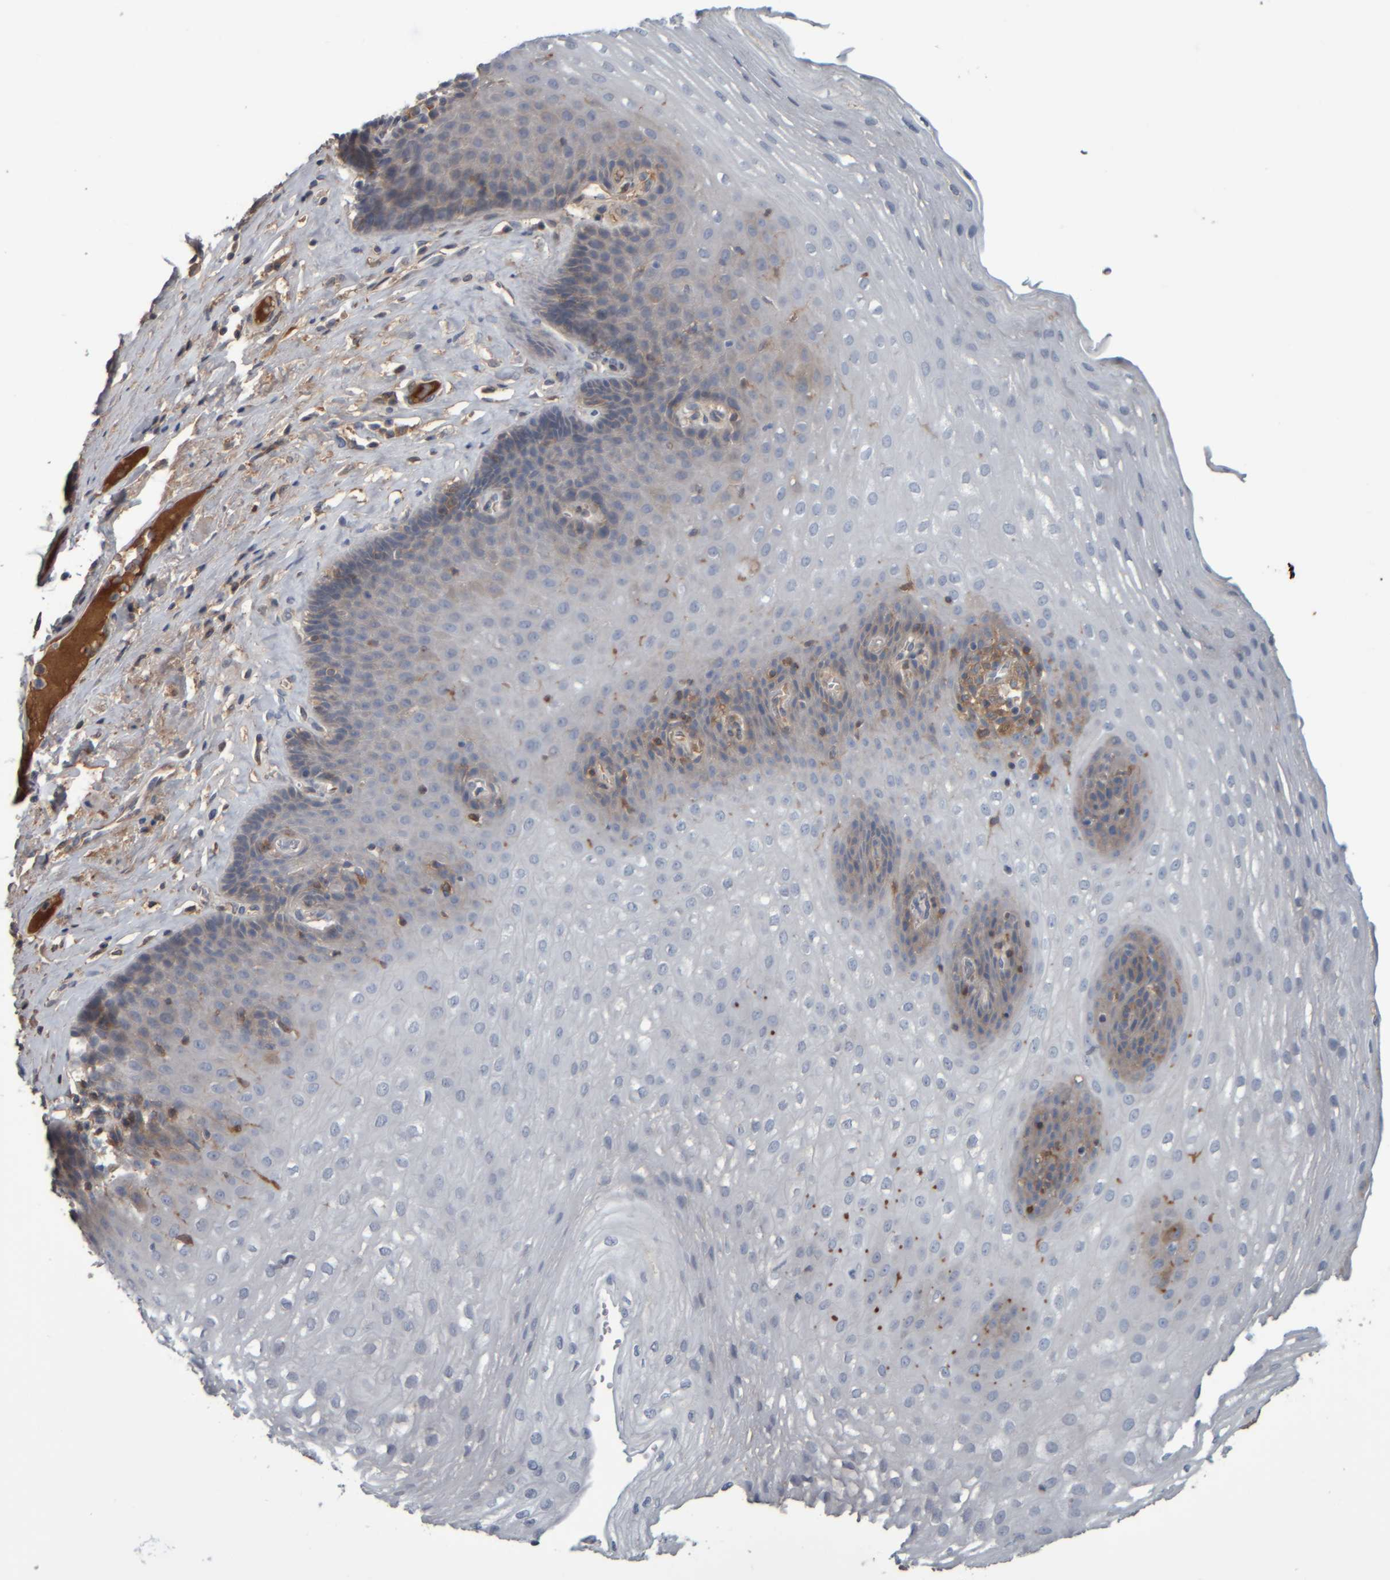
{"staining": {"intensity": "weak", "quantity": "<25%", "location": "cytoplasmic/membranous"}, "tissue": "esophagus", "cell_type": "Squamous epithelial cells", "image_type": "normal", "snomed": [{"axis": "morphology", "description": "Normal tissue, NOS"}, {"axis": "topography", "description": "Esophagus"}], "caption": "The histopathology image reveals no staining of squamous epithelial cells in benign esophagus. (Immunohistochemistry (ihc), brightfield microscopy, high magnification).", "gene": "CAVIN4", "patient": {"sex": "female", "age": 66}}